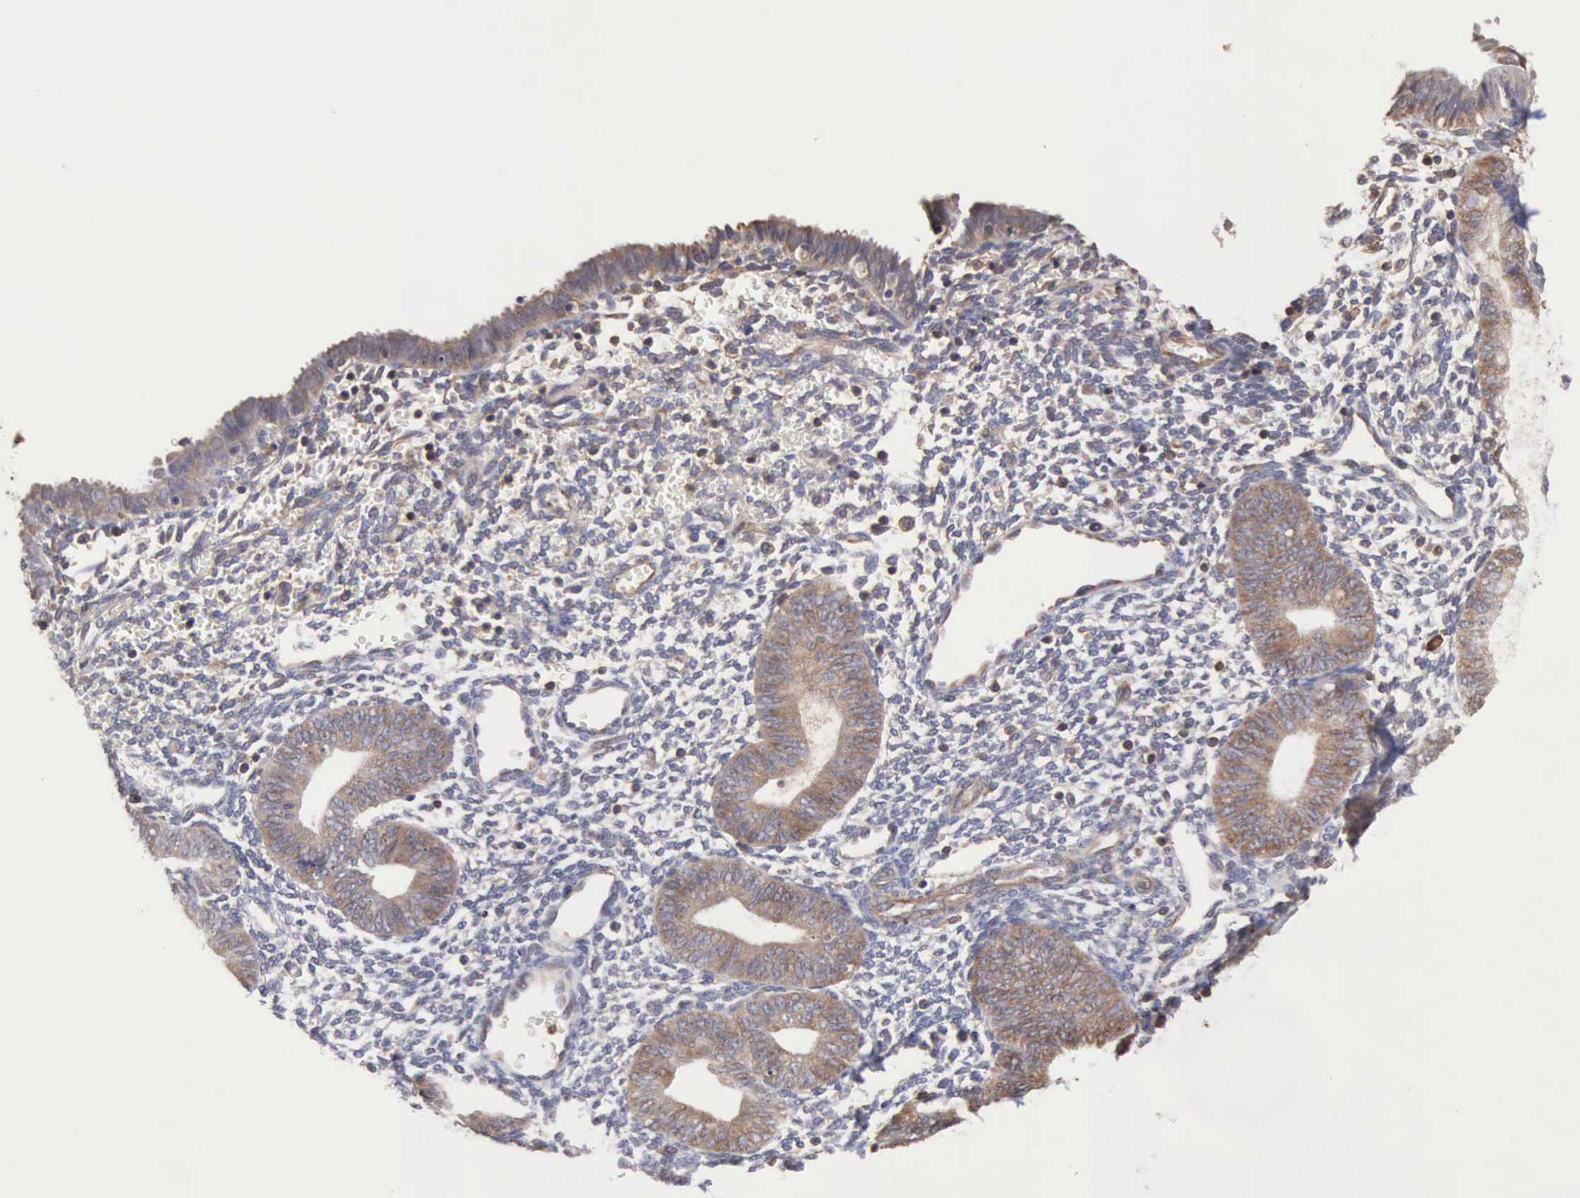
{"staining": {"intensity": "weak", "quantity": "<25%", "location": "cytoplasmic/membranous"}, "tissue": "endometrium", "cell_type": "Cells in endometrial stroma", "image_type": "normal", "snomed": [{"axis": "morphology", "description": "Normal tissue, NOS"}, {"axis": "topography", "description": "Endometrium"}], "caption": "Protein analysis of normal endometrium exhibits no significant staining in cells in endometrial stroma.", "gene": "GPR101", "patient": {"sex": "female", "age": 61}}